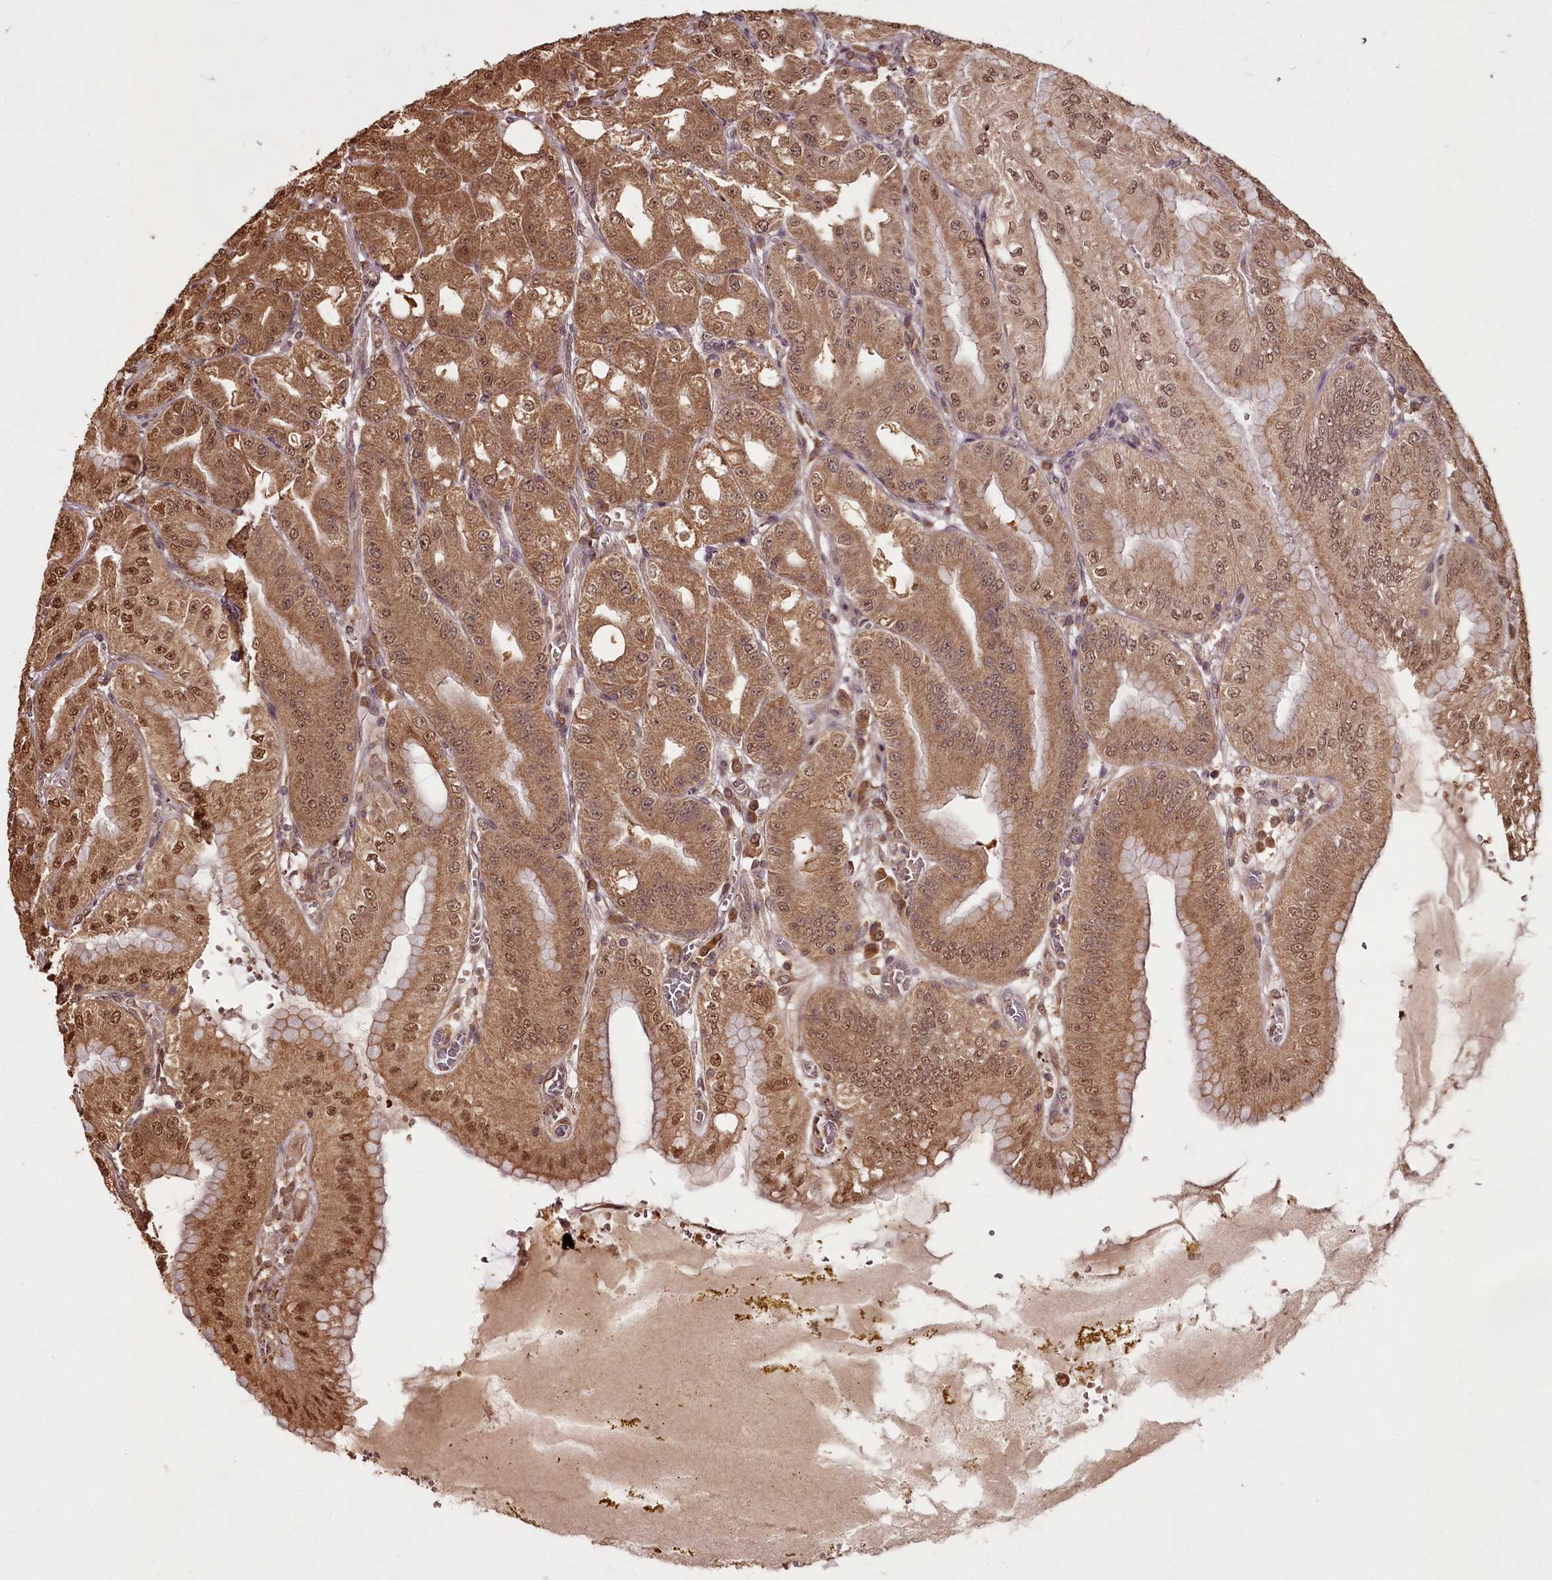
{"staining": {"intensity": "strong", "quantity": ">75%", "location": "cytoplasmic/membranous,nuclear"}, "tissue": "stomach", "cell_type": "Glandular cells", "image_type": "normal", "snomed": [{"axis": "morphology", "description": "Normal tissue, NOS"}, {"axis": "topography", "description": "Stomach, upper"}, {"axis": "topography", "description": "Stomach, lower"}], "caption": "An immunohistochemistry micrograph of unremarkable tissue is shown. Protein staining in brown shows strong cytoplasmic/membranous,nuclear positivity in stomach within glandular cells. The staining was performed using DAB (3,3'-diaminobenzidine) to visualize the protein expression in brown, while the nuclei were stained in blue with hematoxylin (Magnification: 20x).", "gene": "NPRL2", "patient": {"sex": "male", "age": 71}}